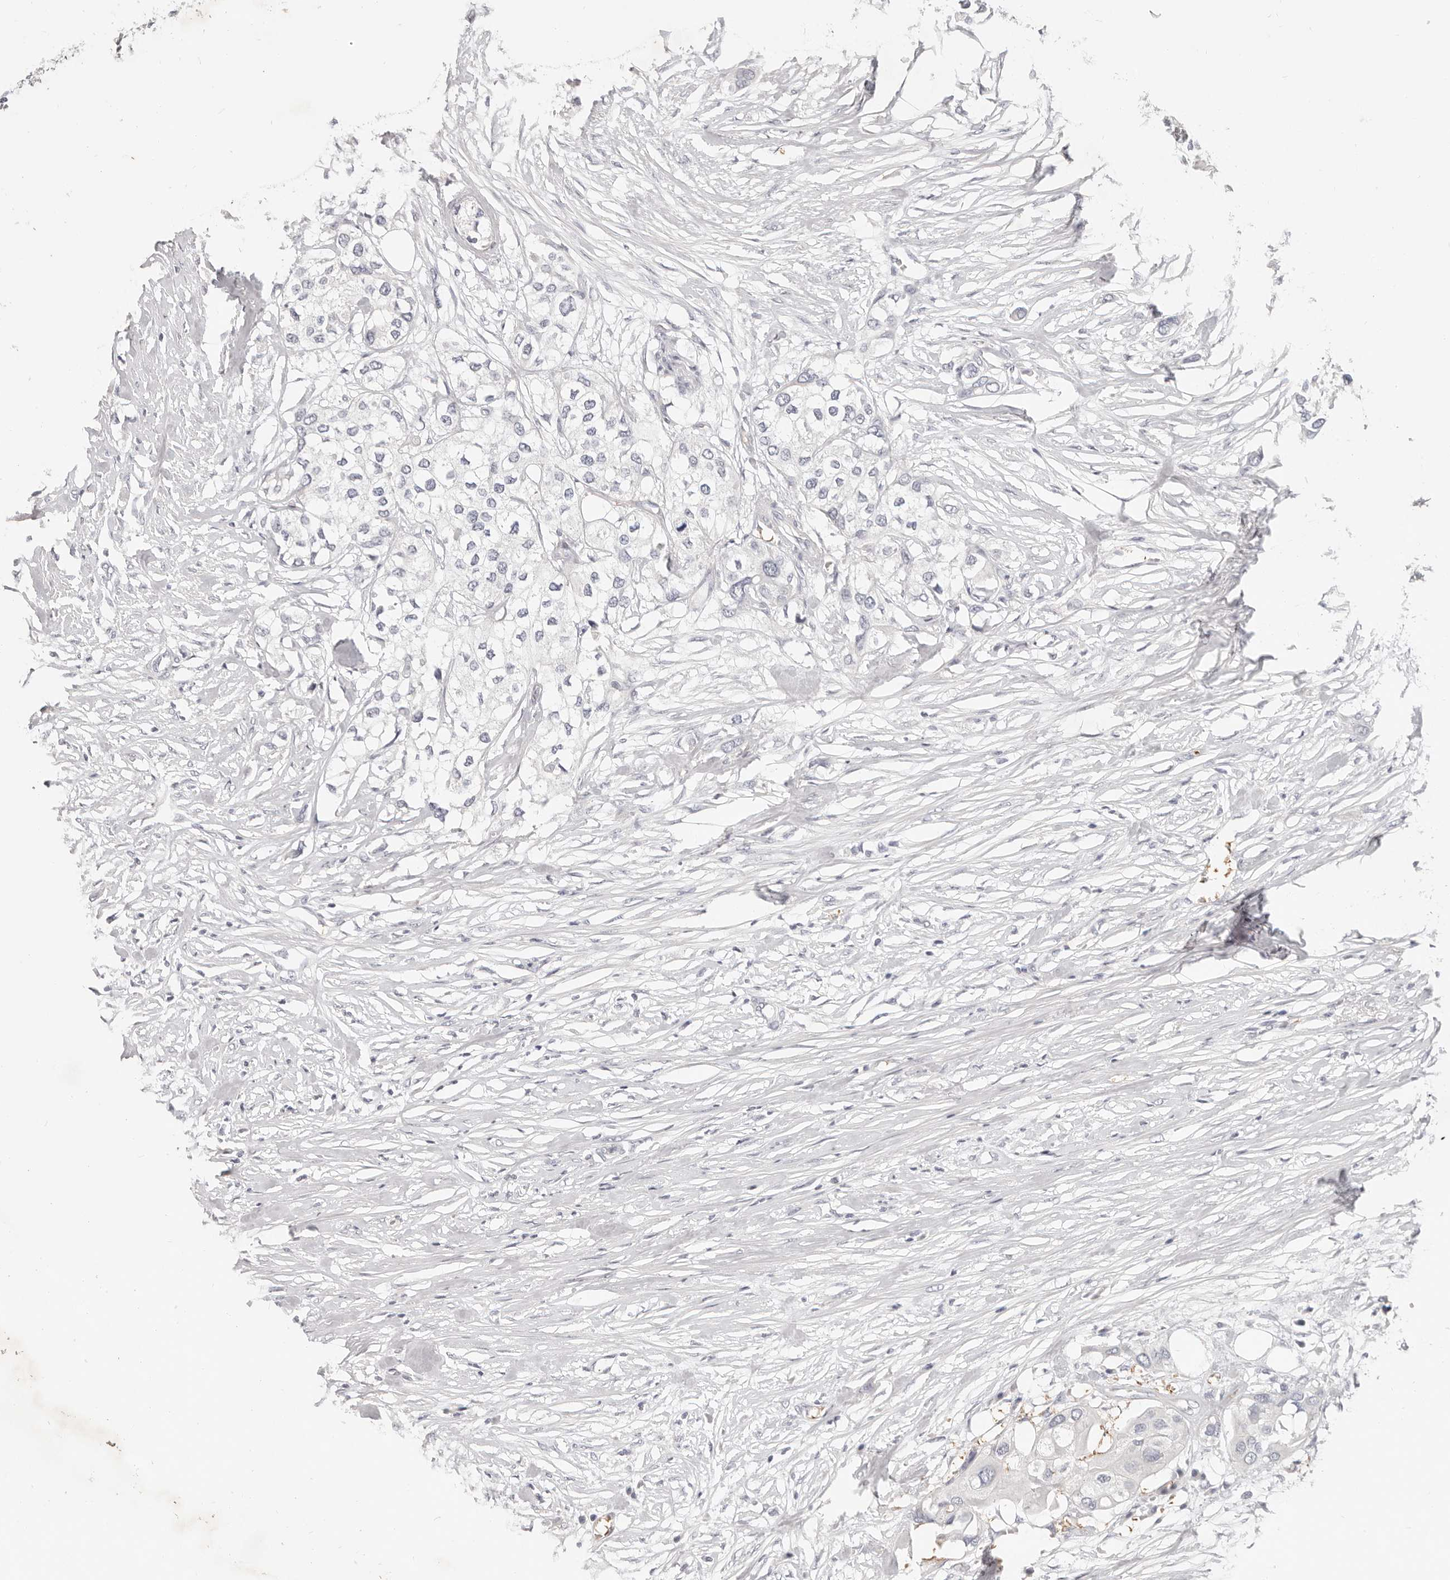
{"staining": {"intensity": "negative", "quantity": "none", "location": "none"}, "tissue": "urothelial cancer", "cell_type": "Tumor cells", "image_type": "cancer", "snomed": [{"axis": "morphology", "description": "Urothelial carcinoma, High grade"}, {"axis": "topography", "description": "Urinary bladder"}], "caption": "Urothelial cancer stained for a protein using immunohistochemistry (IHC) exhibits no staining tumor cells.", "gene": "TMEM63B", "patient": {"sex": "male", "age": 64}}